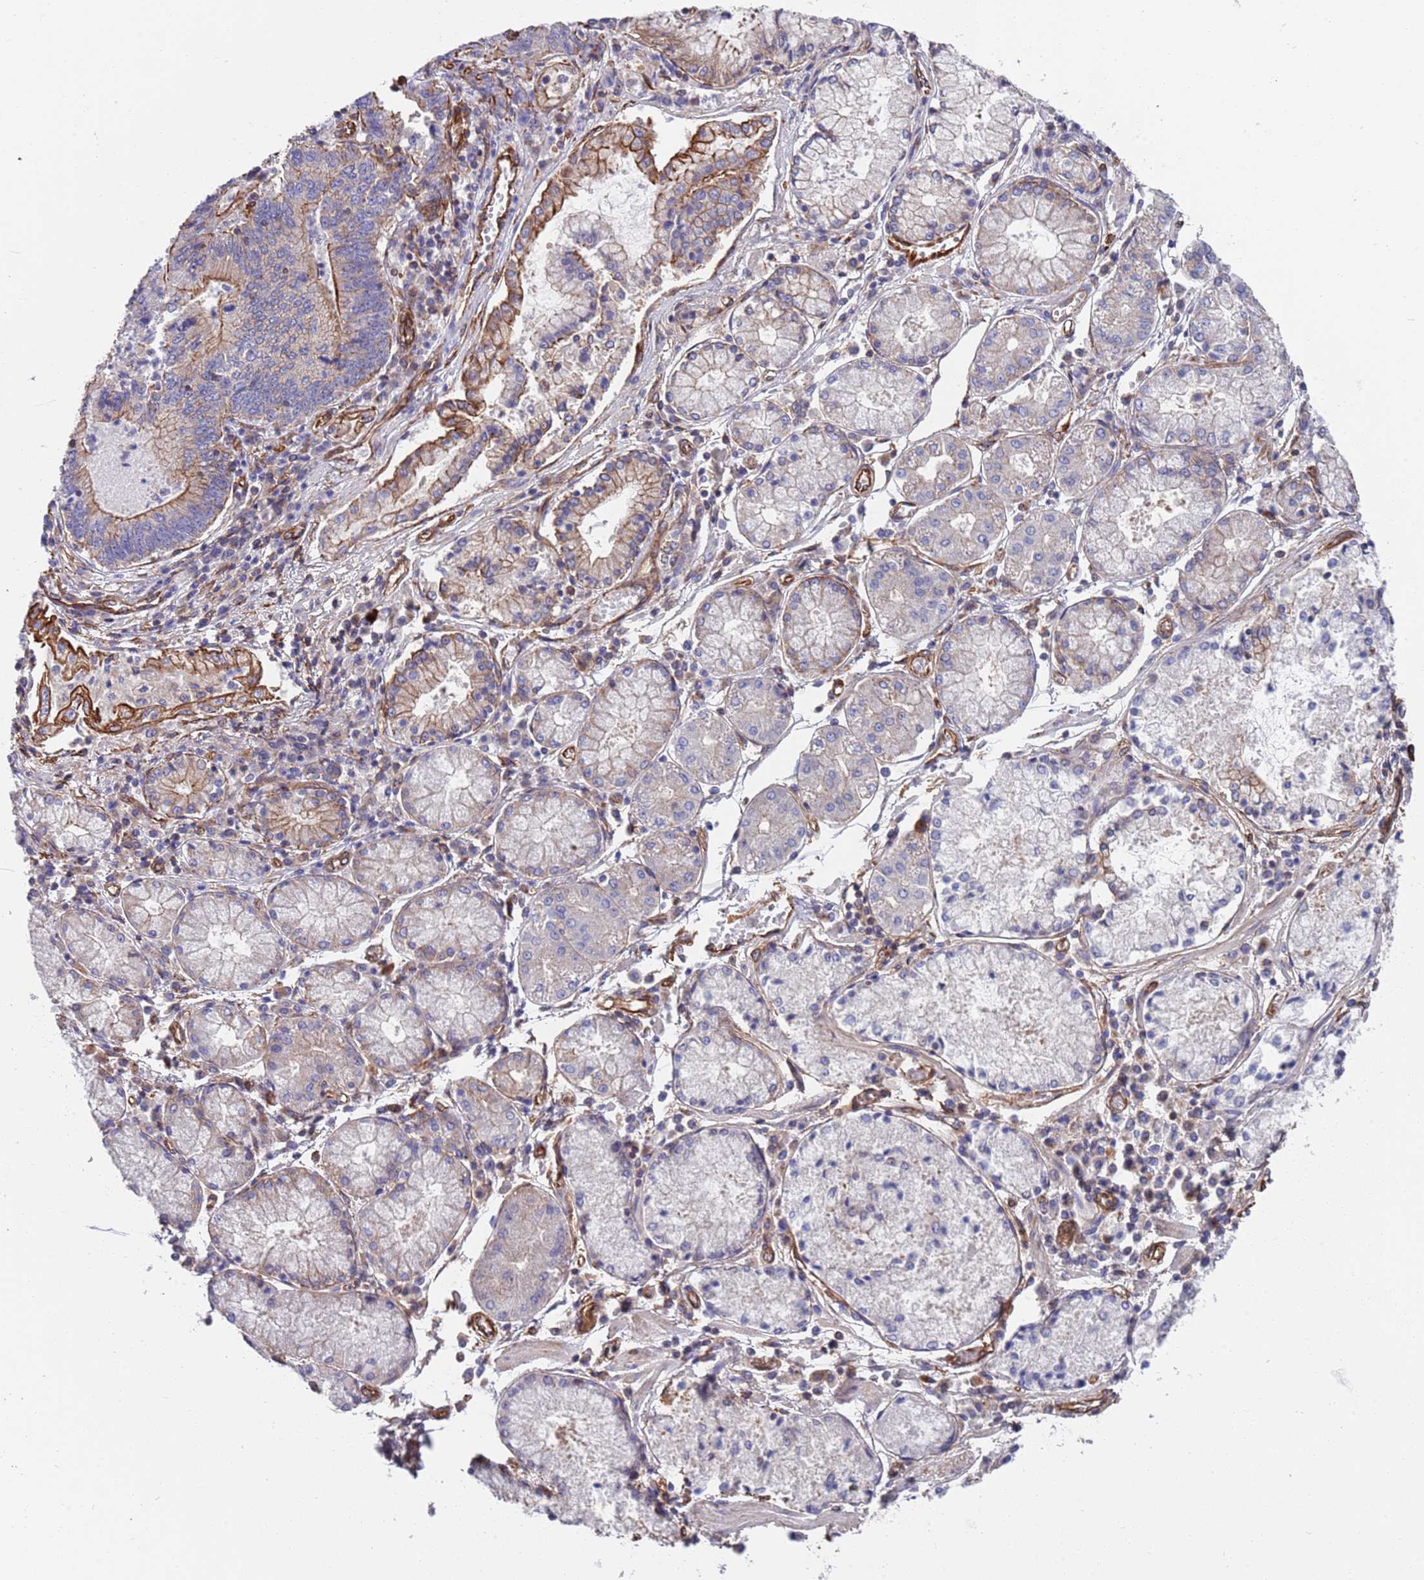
{"staining": {"intensity": "moderate", "quantity": "<25%", "location": "cytoplasmic/membranous"}, "tissue": "stomach cancer", "cell_type": "Tumor cells", "image_type": "cancer", "snomed": [{"axis": "morphology", "description": "Adenocarcinoma, NOS"}, {"axis": "topography", "description": "Stomach"}], "caption": "Protein analysis of stomach cancer tissue shows moderate cytoplasmic/membranous positivity in about <25% of tumor cells.", "gene": "JAKMIP2", "patient": {"sex": "male", "age": 59}}